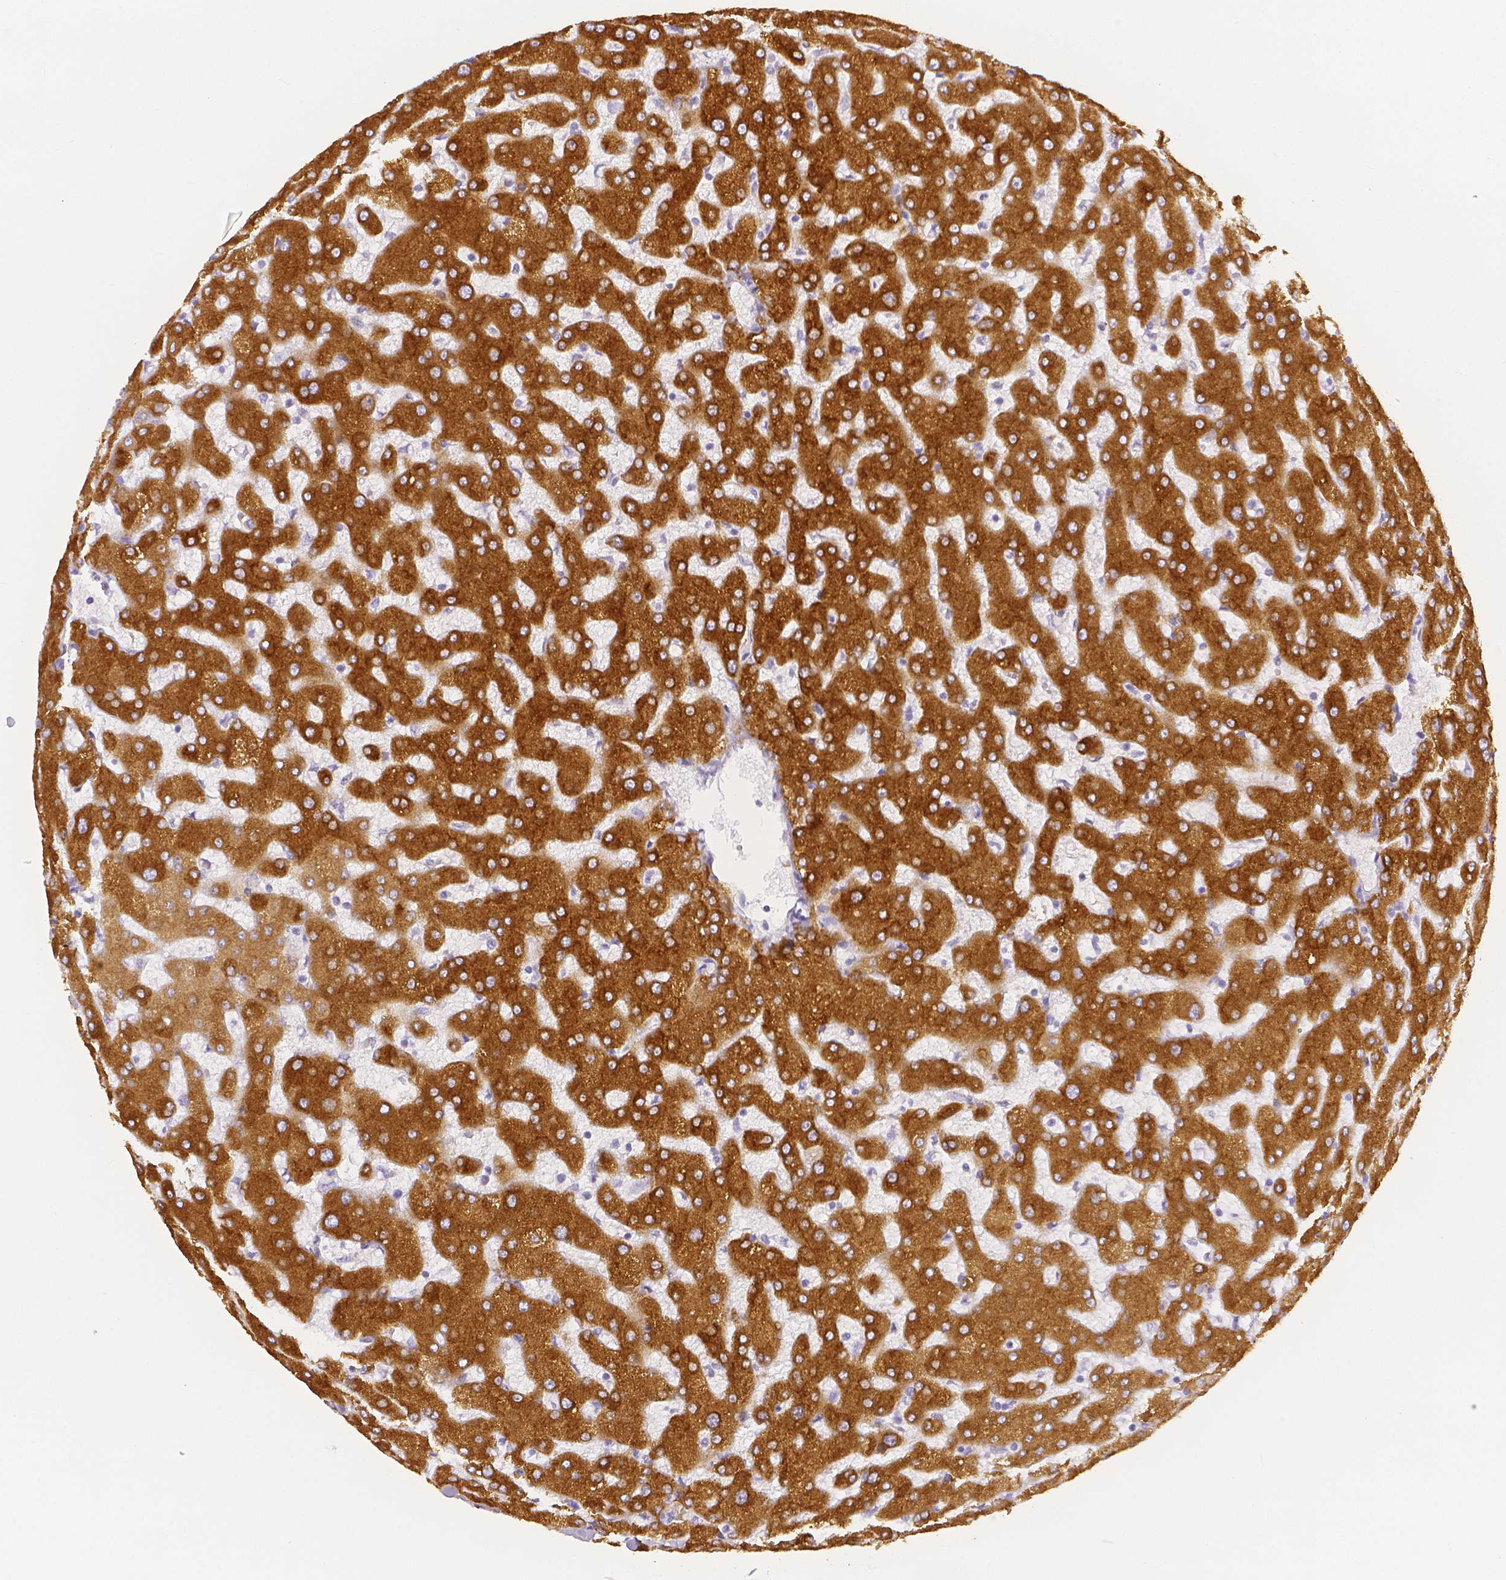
{"staining": {"intensity": "negative", "quantity": "none", "location": "none"}, "tissue": "liver", "cell_type": "Cholangiocytes", "image_type": "normal", "snomed": [{"axis": "morphology", "description": "Normal tissue, NOS"}, {"axis": "topography", "description": "Liver"}], "caption": "DAB (3,3'-diaminobenzidine) immunohistochemical staining of benign liver demonstrates no significant positivity in cholangiocytes.", "gene": "SLC27A5", "patient": {"sex": "female", "age": 63}}